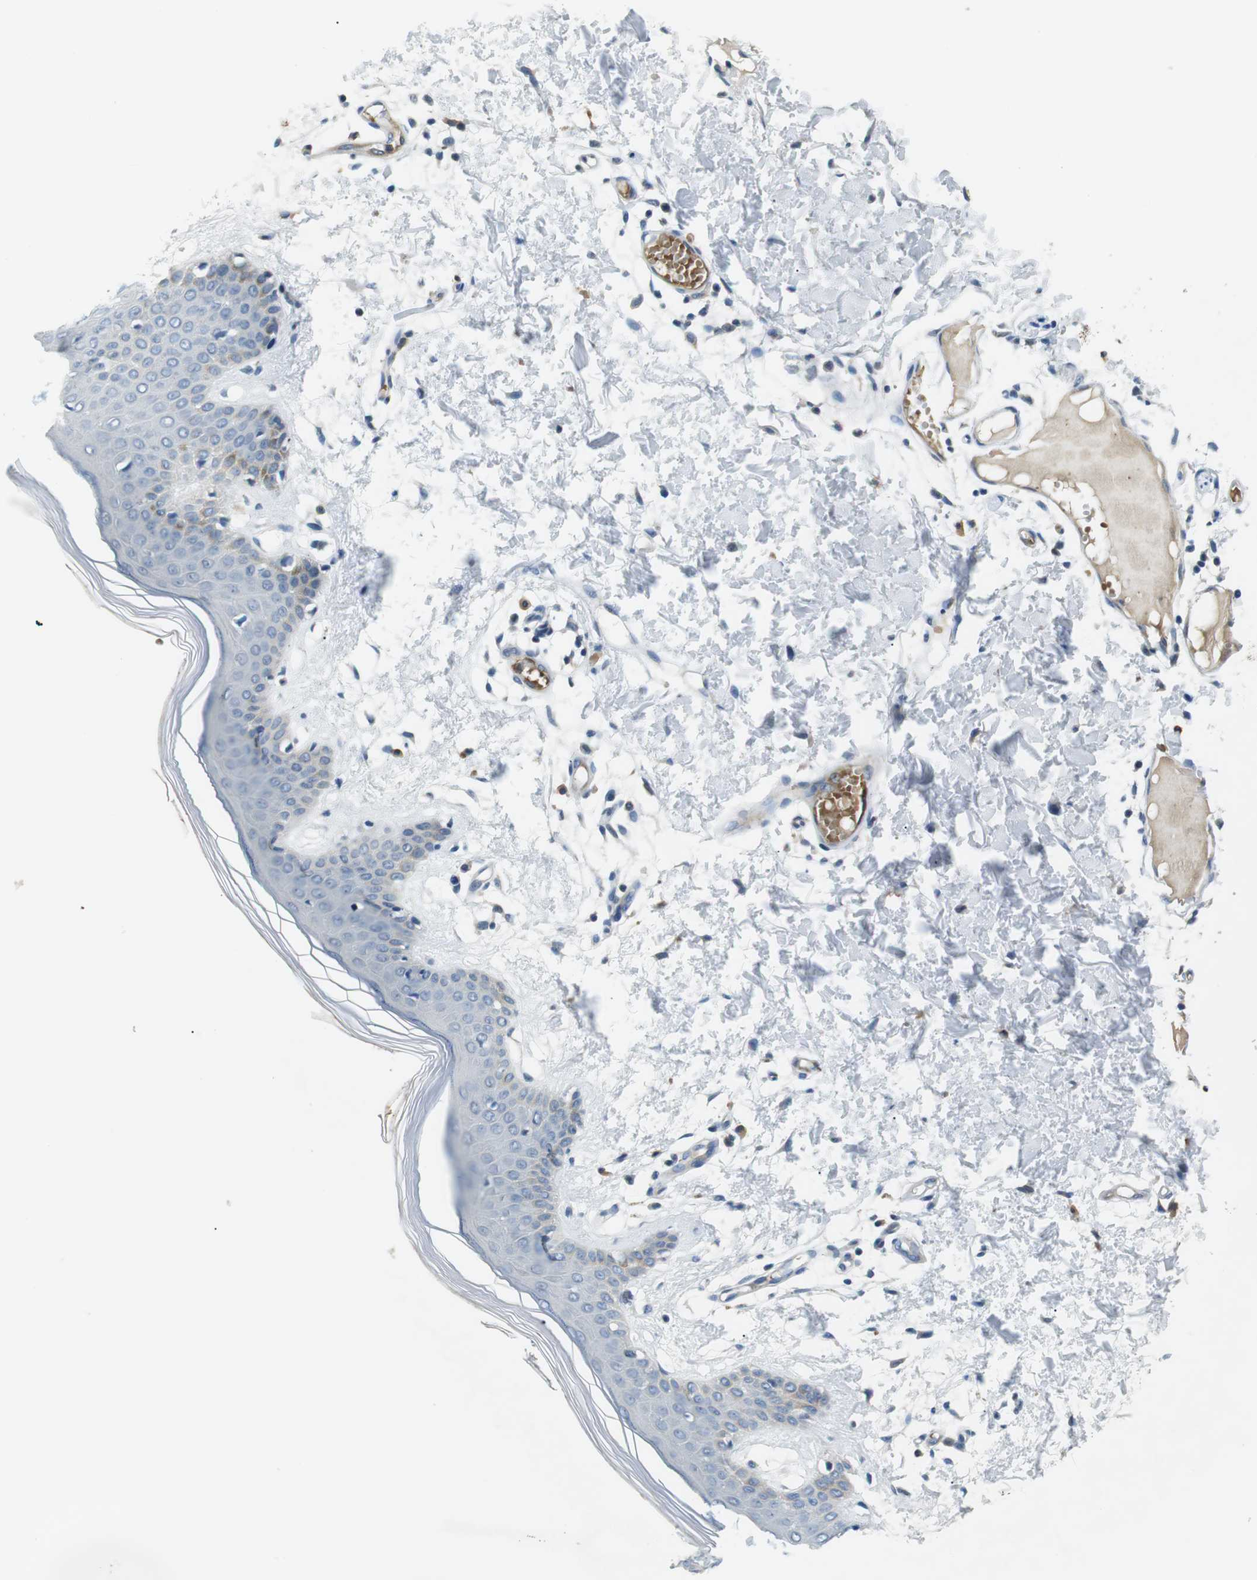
{"staining": {"intensity": "negative", "quantity": "none", "location": "none"}, "tissue": "skin", "cell_type": "Fibroblasts", "image_type": "normal", "snomed": [{"axis": "morphology", "description": "Normal tissue, NOS"}, {"axis": "topography", "description": "Skin"}], "caption": "A high-resolution micrograph shows IHC staining of normal skin, which displays no significant positivity in fibroblasts.", "gene": "WSCD1", "patient": {"sex": "male", "age": 53}}